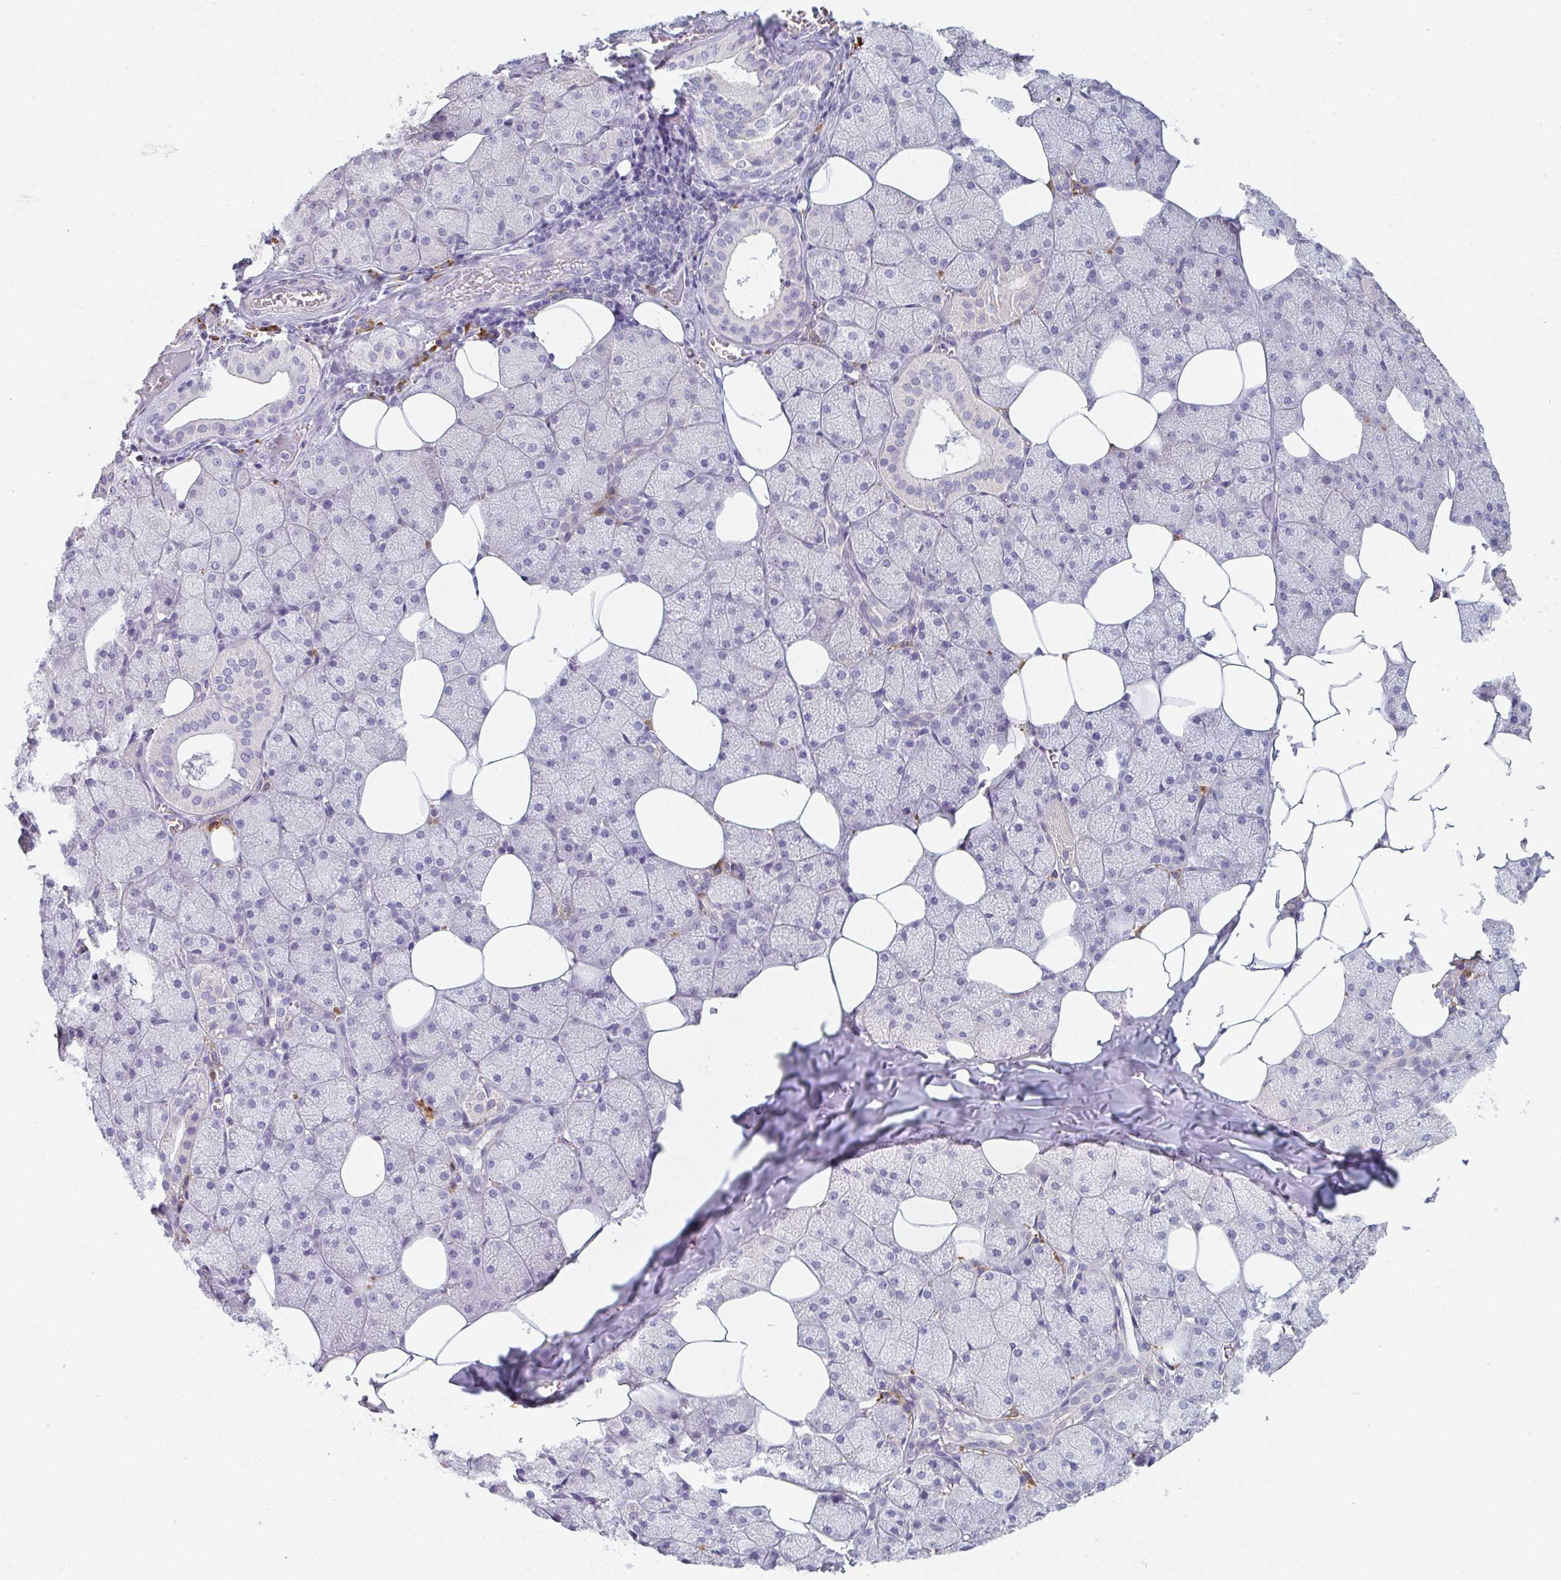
{"staining": {"intensity": "negative", "quantity": "none", "location": "none"}, "tissue": "salivary gland", "cell_type": "Glandular cells", "image_type": "normal", "snomed": [{"axis": "morphology", "description": "Normal tissue, NOS"}, {"axis": "topography", "description": "Salivary gland"}, {"axis": "topography", "description": "Peripheral nerve tissue"}], "caption": "This is an immunohistochemistry (IHC) image of benign salivary gland. There is no staining in glandular cells.", "gene": "ZNF215", "patient": {"sex": "male", "age": 38}}